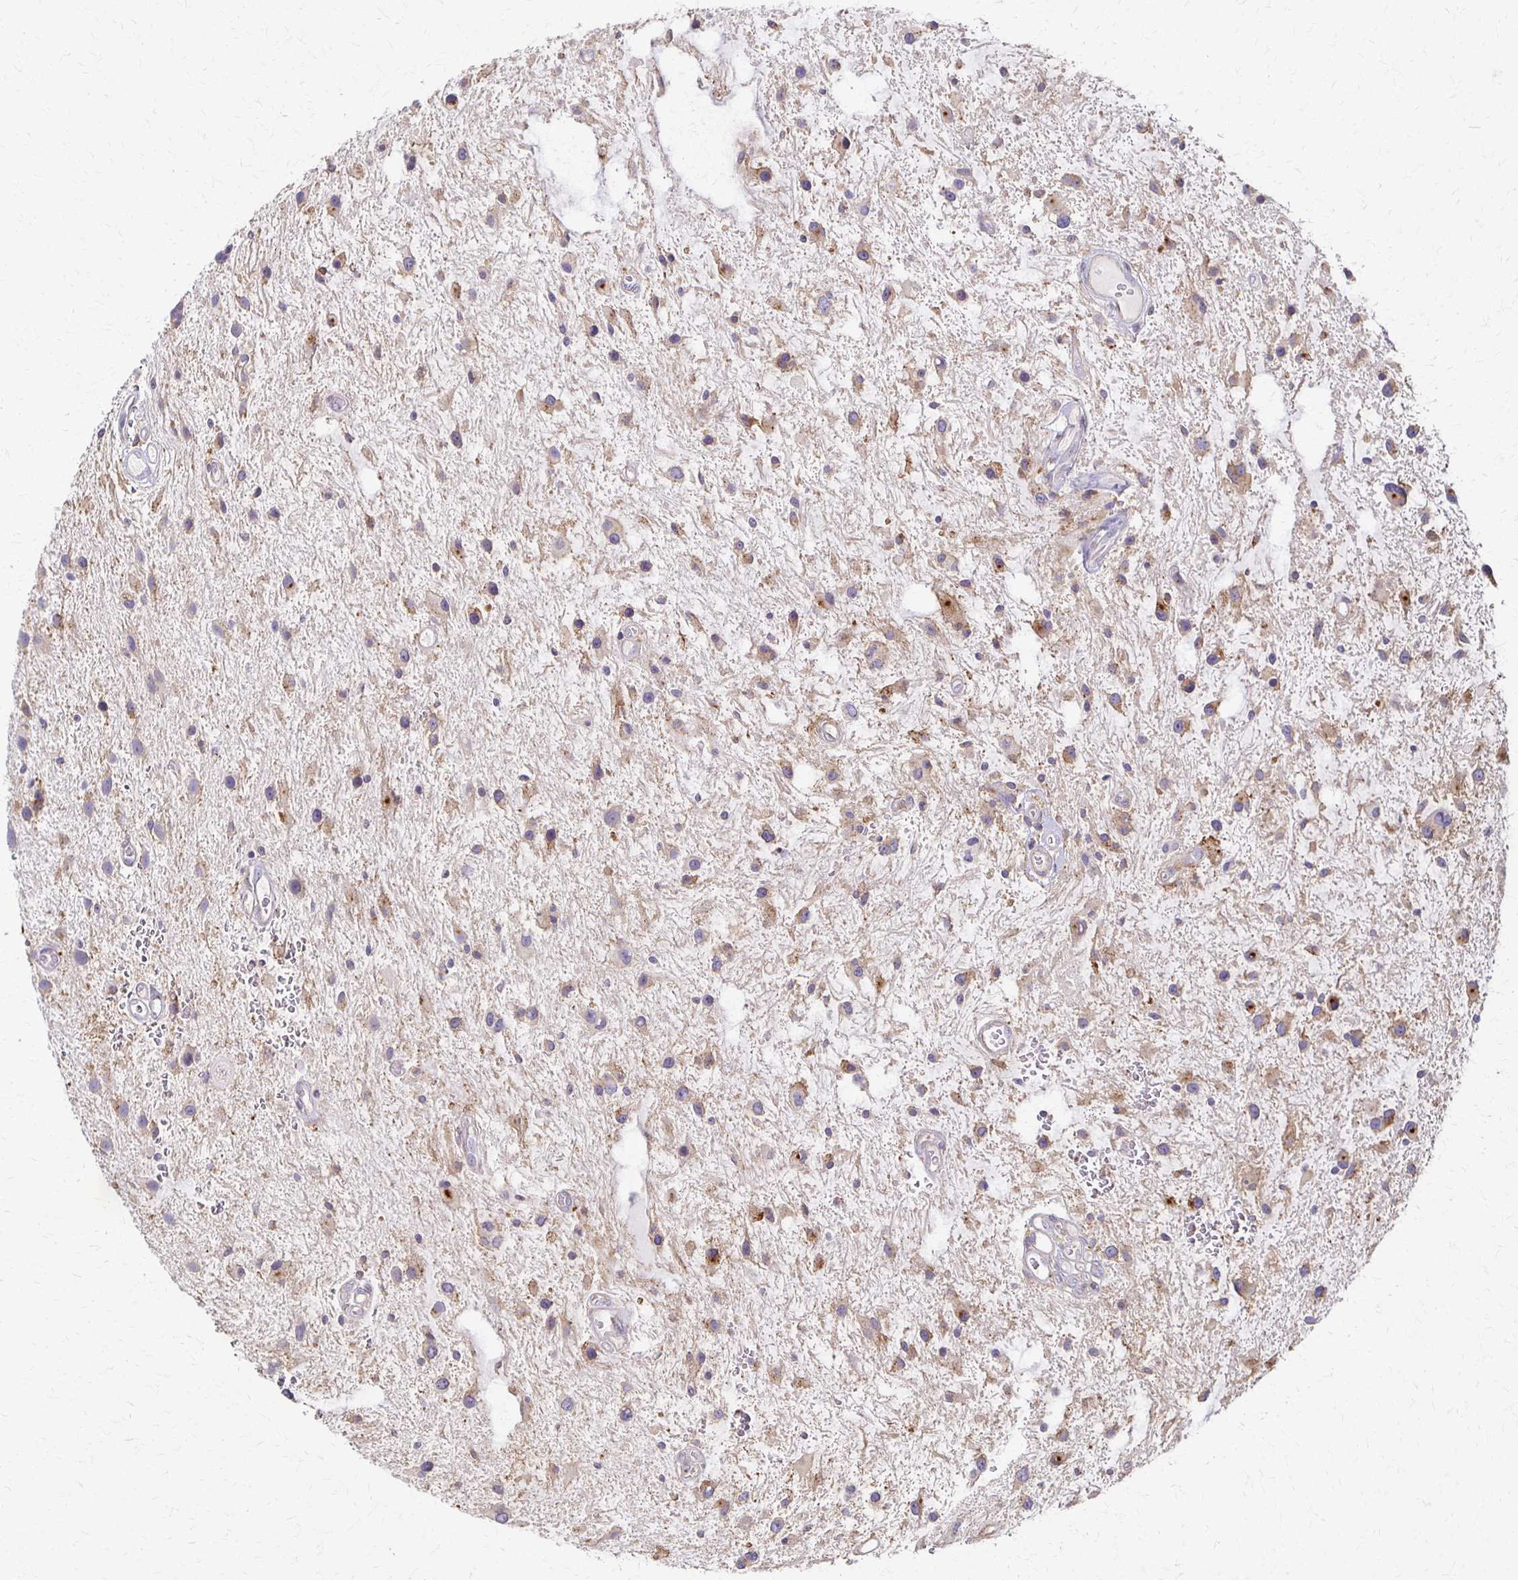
{"staining": {"intensity": "weak", "quantity": "25%-75%", "location": "cytoplasmic/membranous"}, "tissue": "glioma", "cell_type": "Tumor cells", "image_type": "cancer", "snomed": [{"axis": "morphology", "description": "Glioma, malignant, Low grade"}, {"axis": "topography", "description": "Cerebellum"}], "caption": "This histopathology image shows immunohistochemistry staining of low-grade glioma (malignant), with low weak cytoplasmic/membranous positivity in approximately 25%-75% of tumor cells.", "gene": "C1QTNF7", "patient": {"sex": "female", "age": 14}}